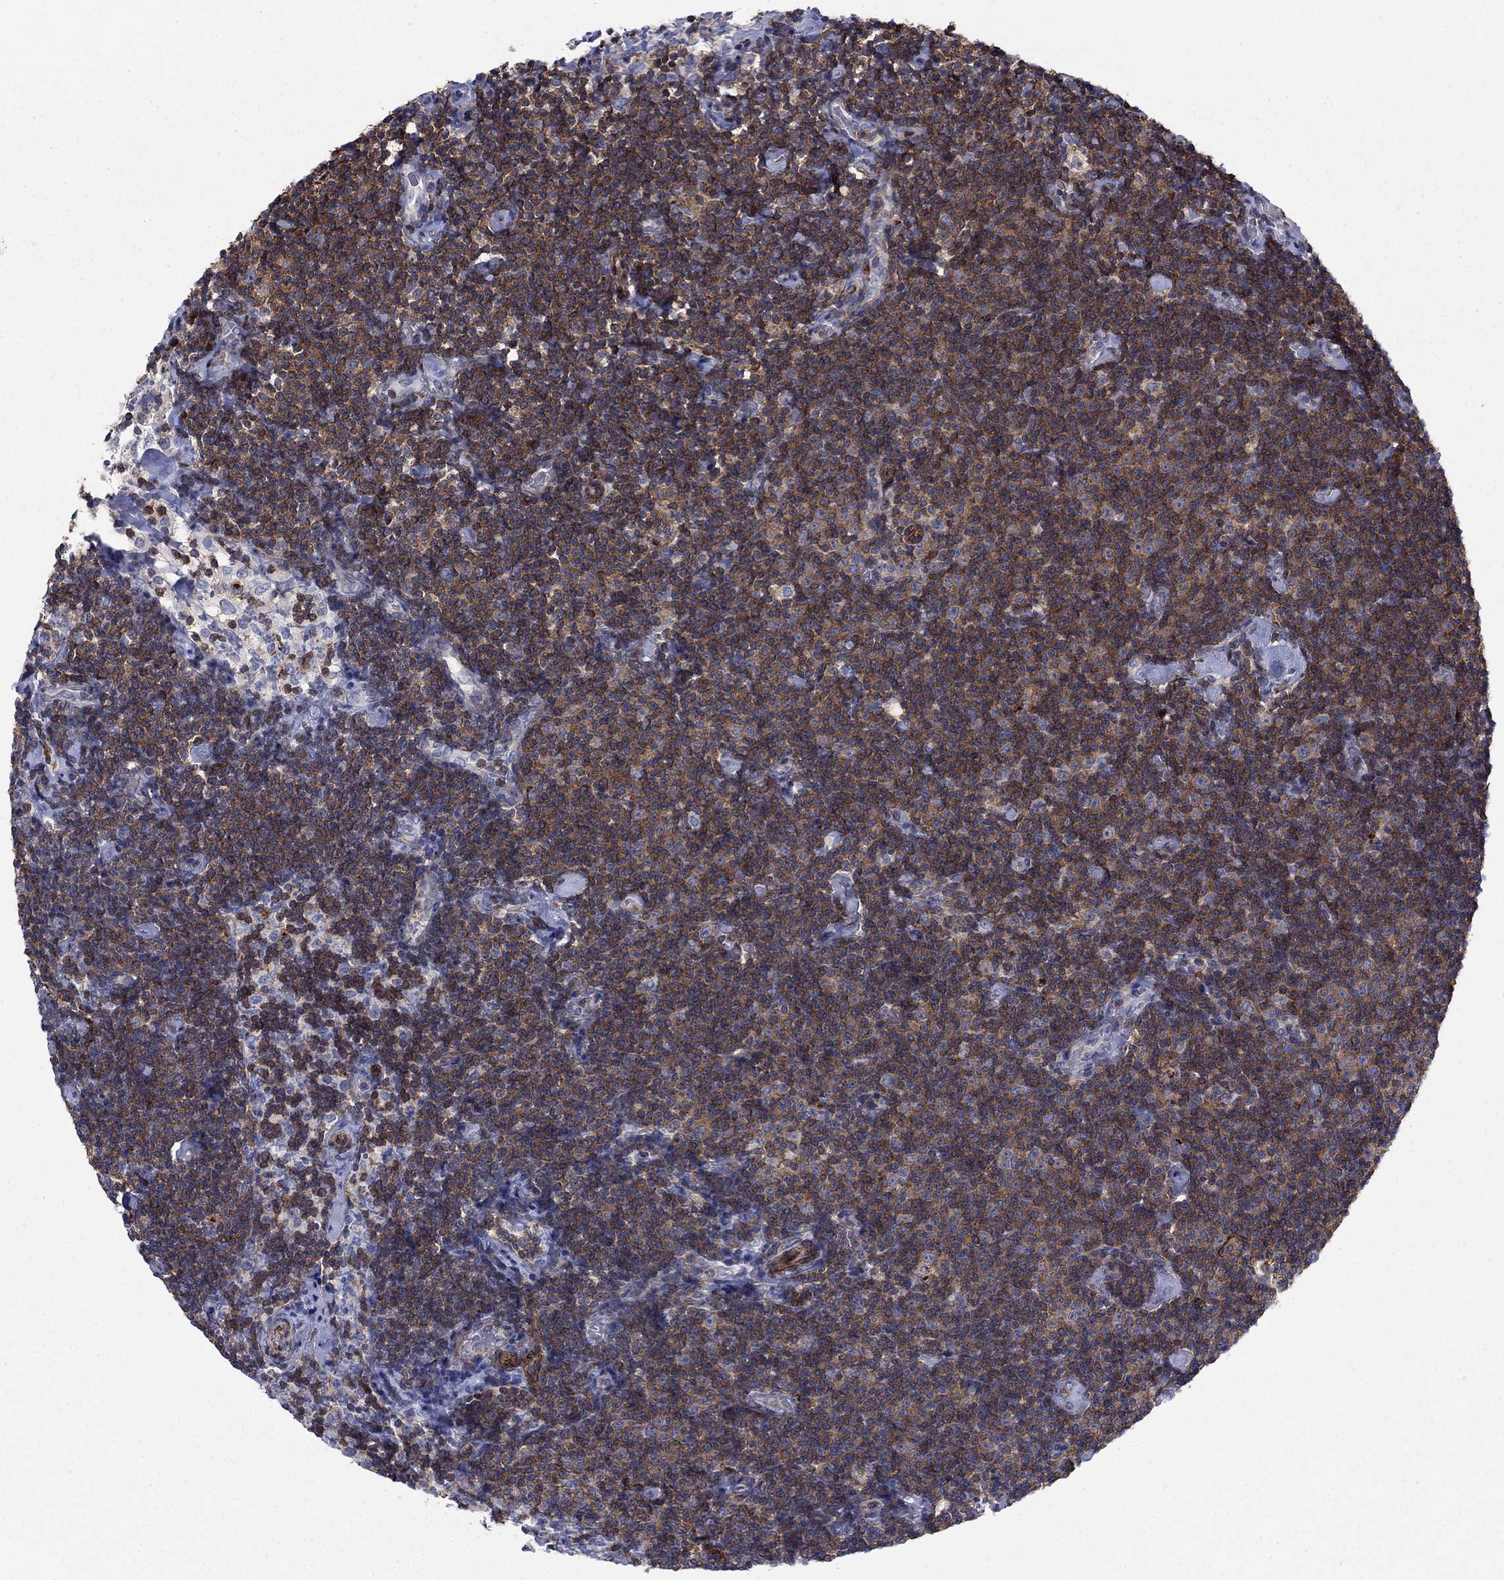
{"staining": {"intensity": "moderate", "quantity": ">75%", "location": "cytoplasmic/membranous"}, "tissue": "lymphoma", "cell_type": "Tumor cells", "image_type": "cancer", "snomed": [{"axis": "morphology", "description": "Malignant lymphoma, non-Hodgkin's type, Low grade"}, {"axis": "topography", "description": "Lymph node"}], "caption": "A brown stain labels moderate cytoplasmic/membranous positivity of a protein in human malignant lymphoma, non-Hodgkin's type (low-grade) tumor cells.", "gene": "PSD4", "patient": {"sex": "male", "age": 81}}